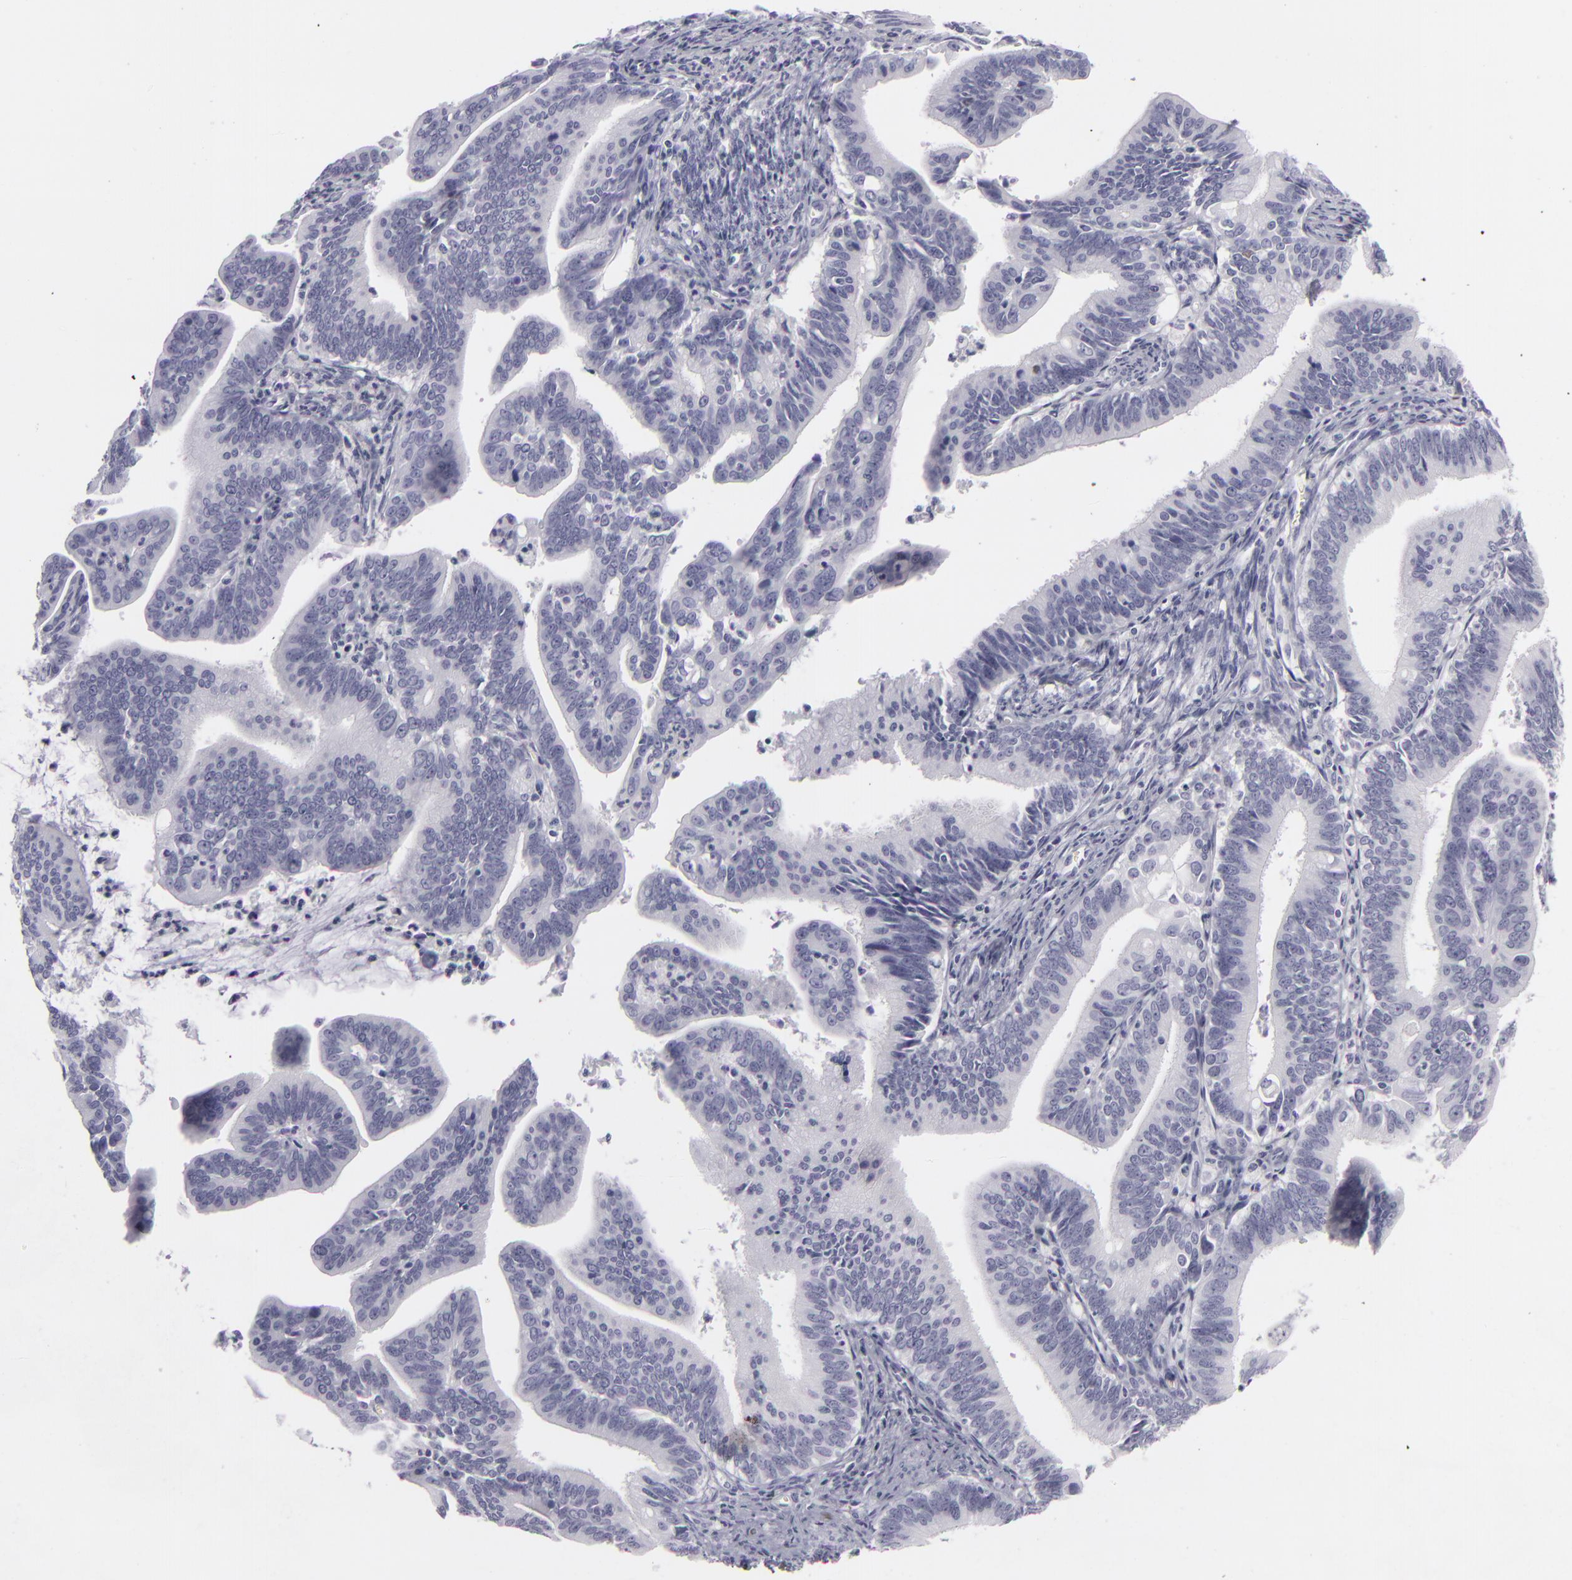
{"staining": {"intensity": "negative", "quantity": "none", "location": "none"}, "tissue": "cervical cancer", "cell_type": "Tumor cells", "image_type": "cancer", "snomed": [{"axis": "morphology", "description": "Adenocarcinoma, NOS"}, {"axis": "topography", "description": "Cervix"}], "caption": "The immunohistochemistry (IHC) photomicrograph has no significant staining in tumor cells of cervical cancer tissue.", "gene": "CDX2", "patient": {"sex": "female", "age": 47}}